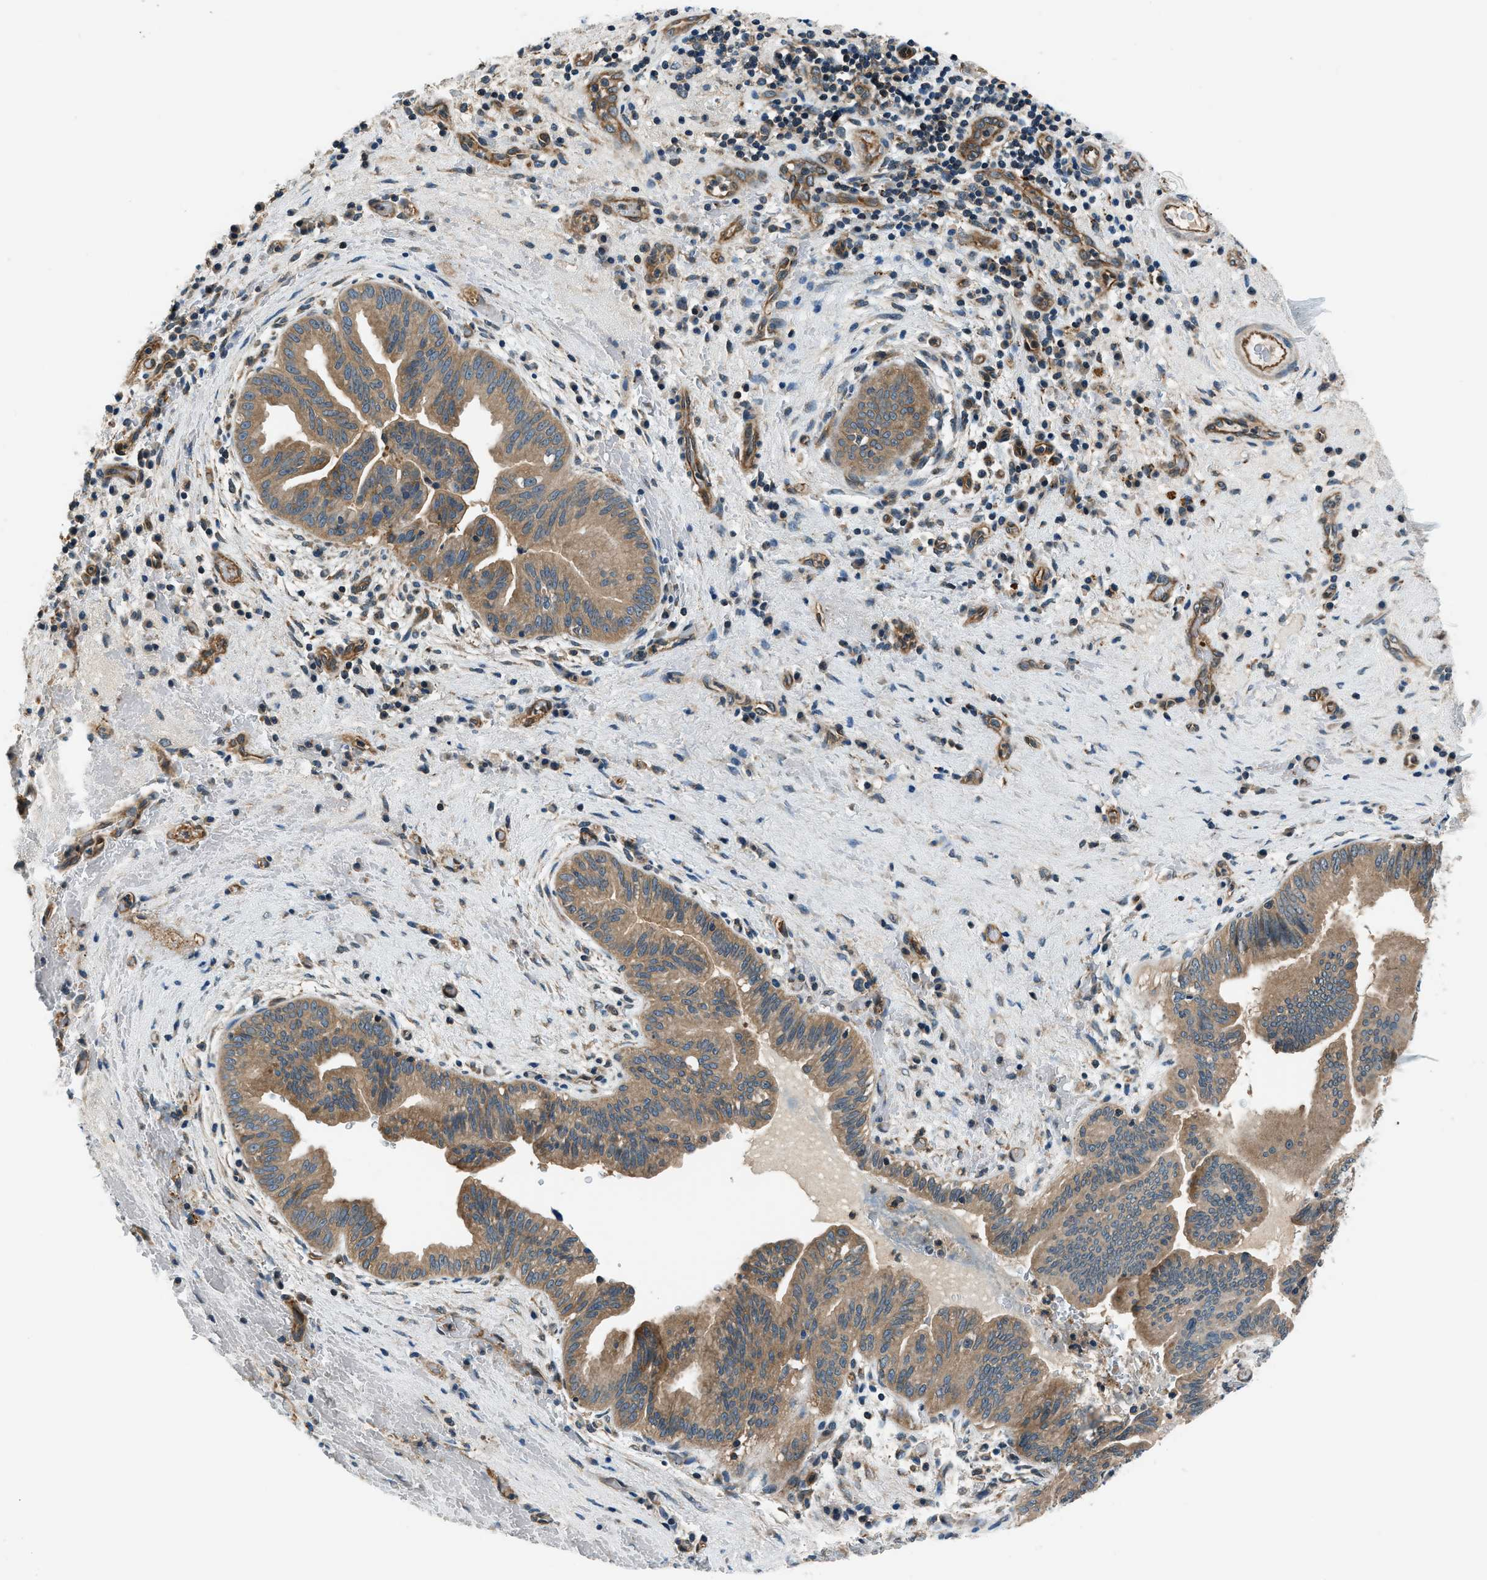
{"staining": {"intensity": "moderate", "quantity": ">75%", "location": "cytoplasmic/membranous"}, "tissue": "liver cancer", "cell_type": "Tumor cells", "image_type": "cancer", "snomed": [{"axis": "morphology", "description": "Cholangiocarcinoma"}, {"axis": "topography", "description": "Liver"}], "caption": "A brown stain shows moderate cytoplasmic/membranous positivity of a protein in cholangiocarcinoma (liver) tumor cells.", "gene": "SLC19A2", "patient": {"sex": "female", "age": 38}}